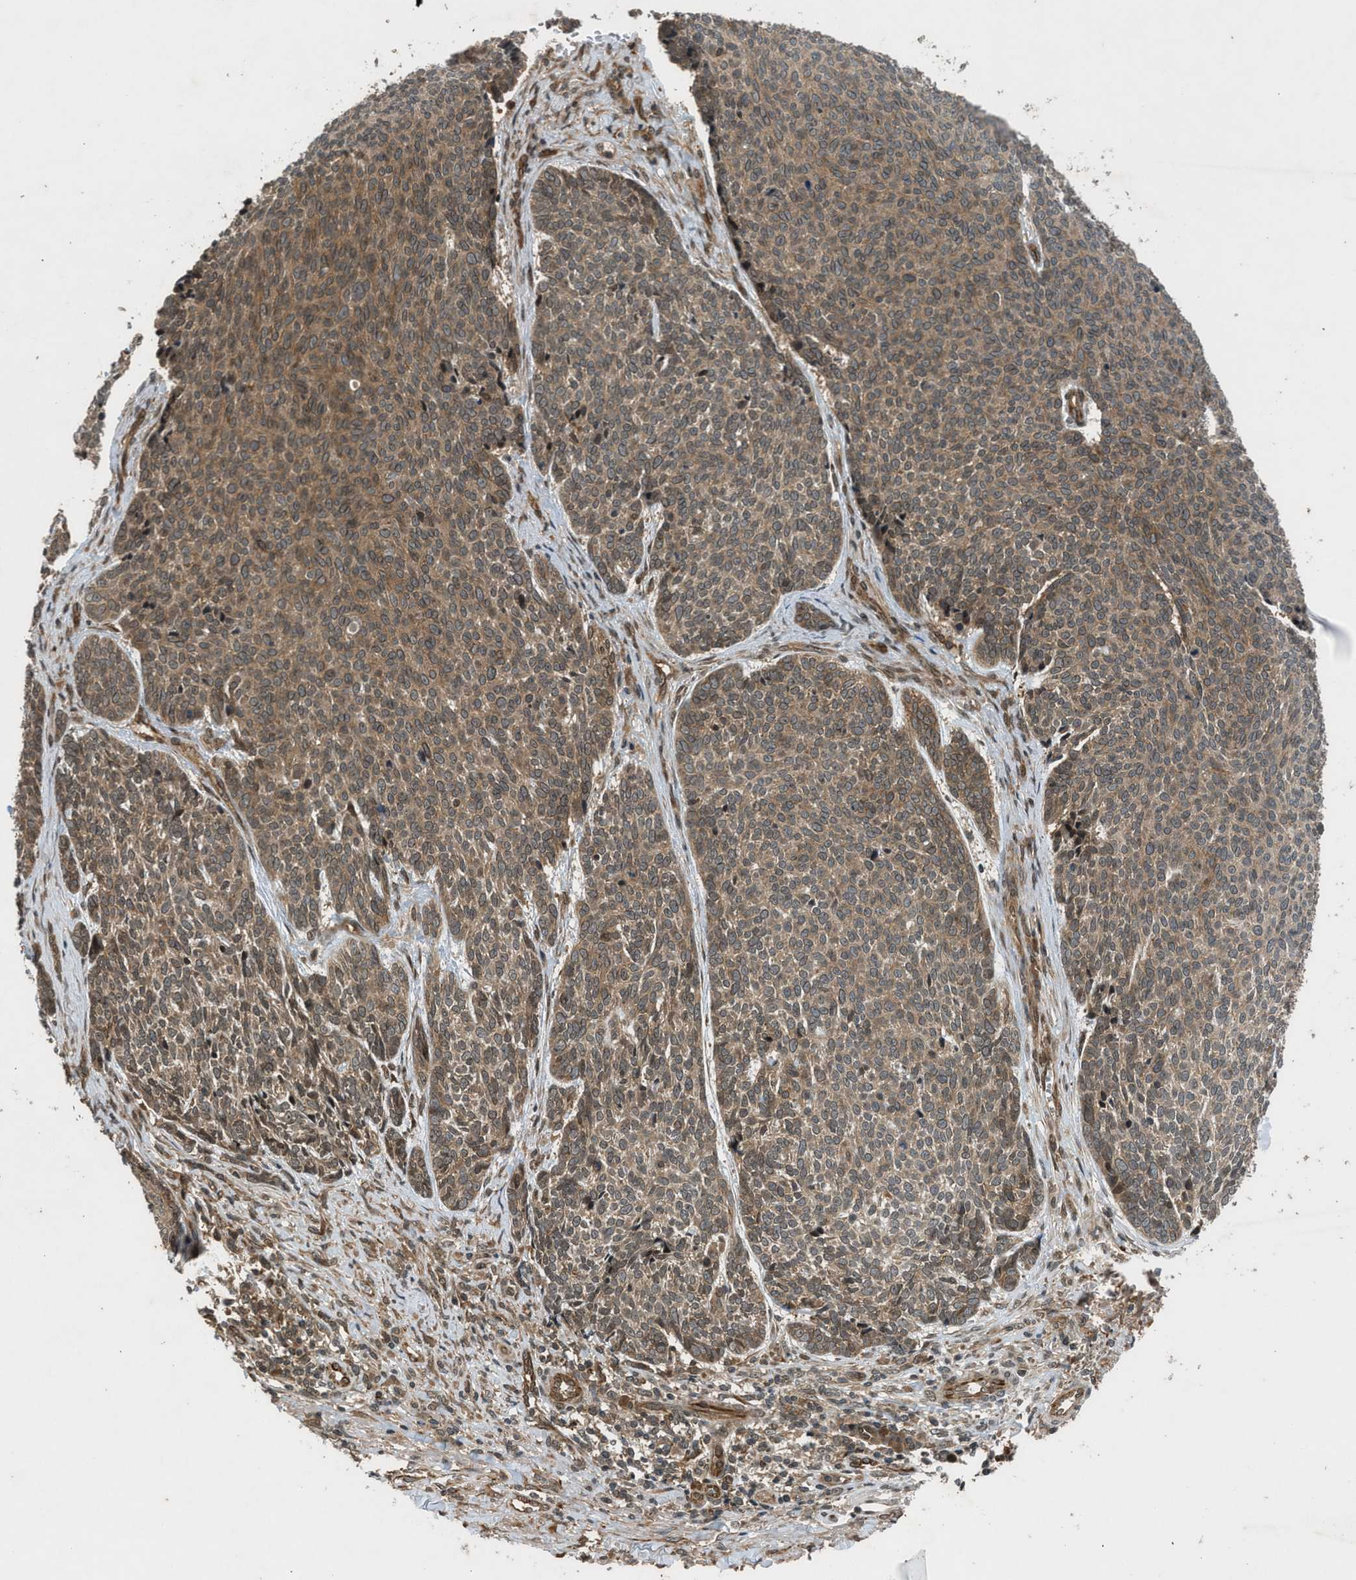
{"staining": {"intensity": "moderate", "quantity": ">75%", "location": "cytoplasmic/membranous"}, "tissue": "skin cancer", "cell_type": "Tumor cells", "image_type": "cancer", "snomed": [{"axis": "morphology", "description": "Basal cell carcinoma"}, {"axis": "topography", "description": "Skin"}], "caption": "Brown immunohistochemical staining in basal cell carcinoma (skin) demonstrates moderate cytoplasmic/membranous positivity in approximately >75% of tumor cells.", "gene": "TXNL1", "patient": {"sex": "male", "age": 84}}